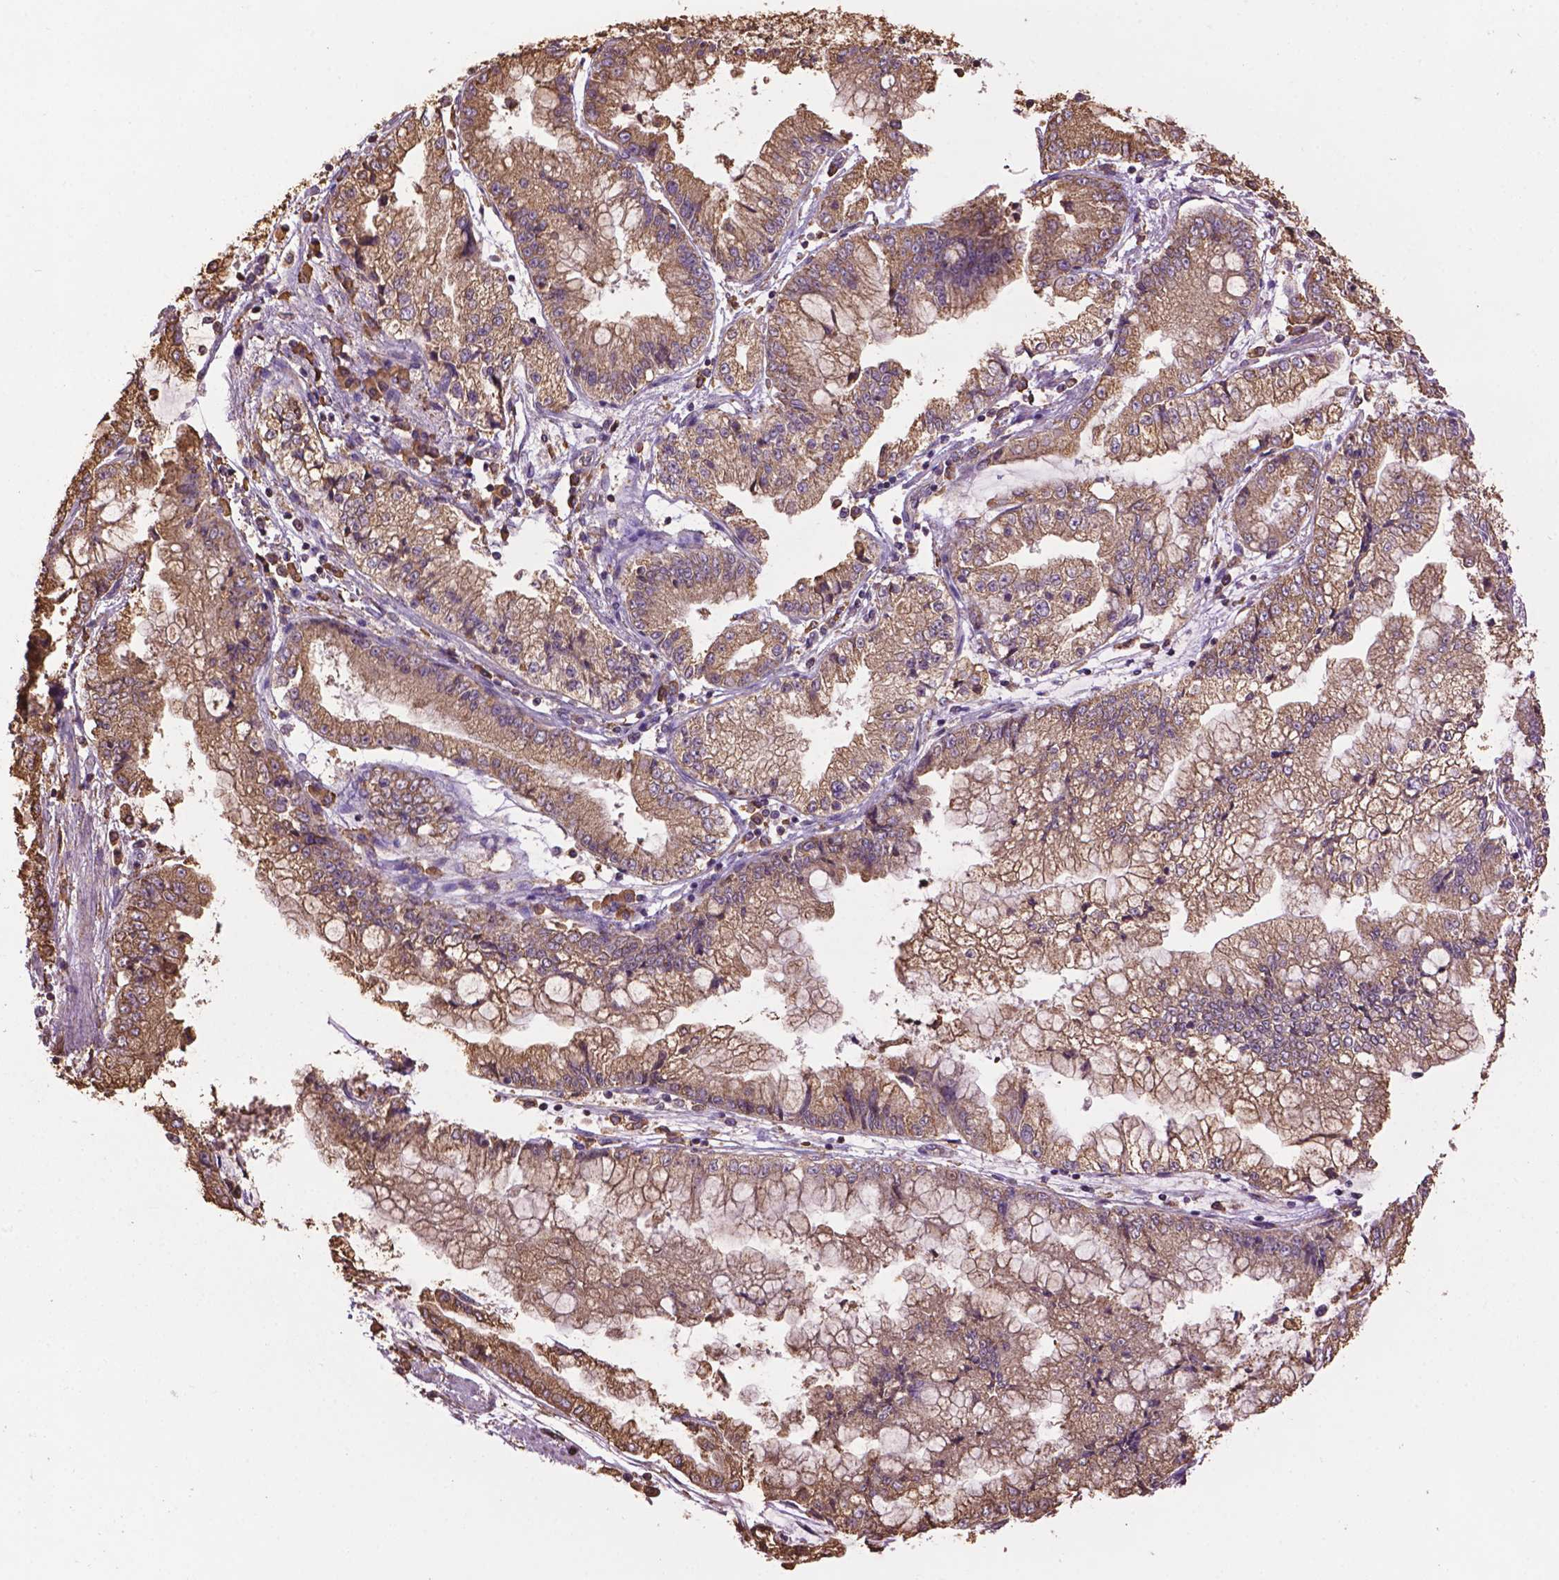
{"staining": {"intensity": "moderate", "quantity": ">75%", "location": "cytoplasmic/membranous"}, "tissue": "stomach cancer", "cell_type": "Tumor cells", "image_type": "cancer", "snomed": [{"axis": "morphology", "description": "Adenocarcinoma, NOS"}, {"axis": "topography", "description": "Stomach, upper"}], "caption": "A histopathology image of human stomach cancer (adenocarcinoma) stained for a protein reveals moderate cytoplasmic/membranous brown staining in tumor cells. The staining was performed using DAB (3,3'-diaminobenzidine) to visualize the protein expression in brown, while the nuclei were stained in blue with hematoxylin (Magnification: 20x).", "gene": "PPP2R5E", "patient": {"sex": "female", "age": 74}}